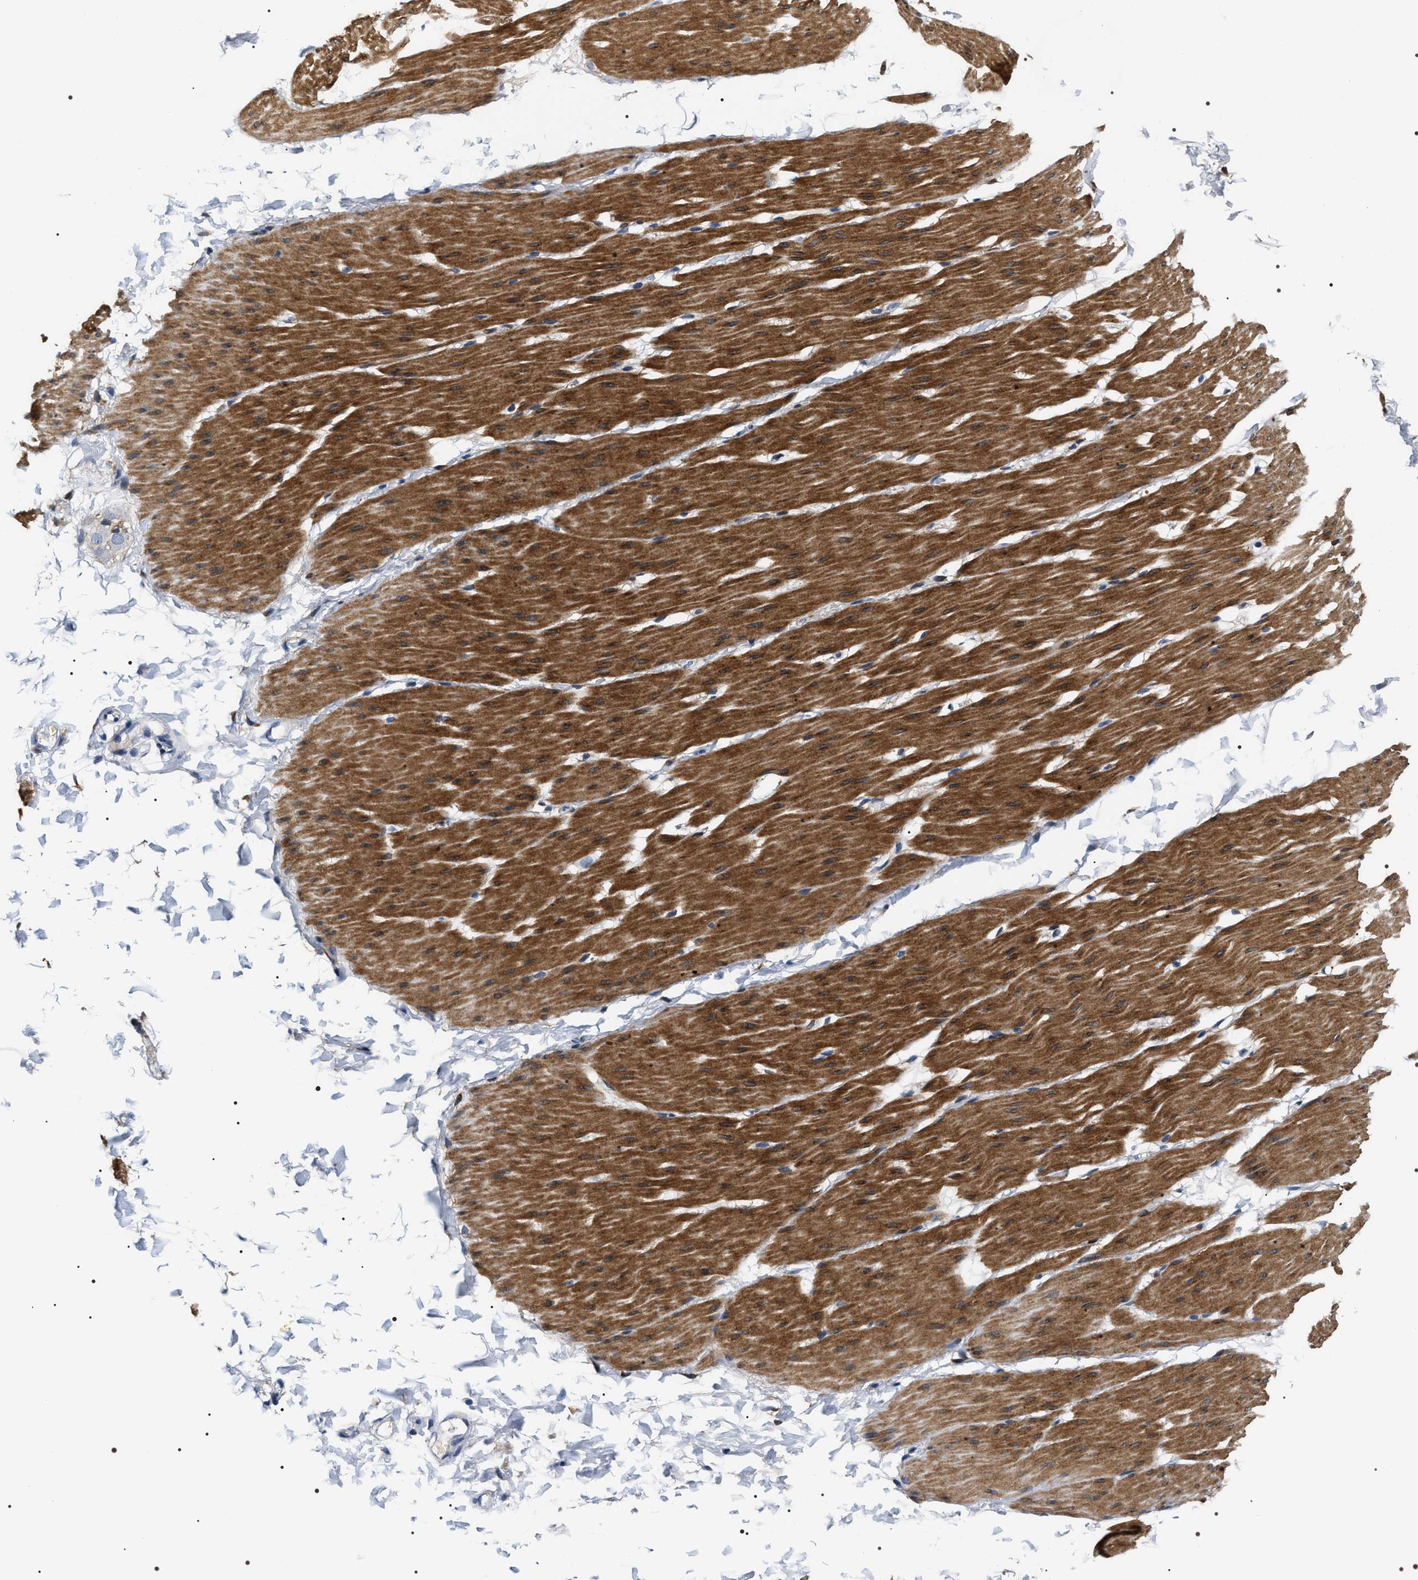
{"staining": {"intensity": "strong", "quantity": ">75%", "location": "cytoplasmic/membranous"}, "tissue": "smooth muscle", "cell_type": "Smooth muscle cells", "image_type": "normal", "snomed": [{"axis": "morphology", "description": "Normal tissue, NOS"}, {"axis": "topography", "description": "Smooth muscle"}, {"axis": "topography", "description": "Colon"}], "caption": "DAB immunohistochemical staining of unremarkable human smooth muscle reveals strong cytoplasmic/membranous protein staining in about >75% of smooth muscle cells.", "gene": "BAG2", "patient": {"sex": "male", "age": 67}}